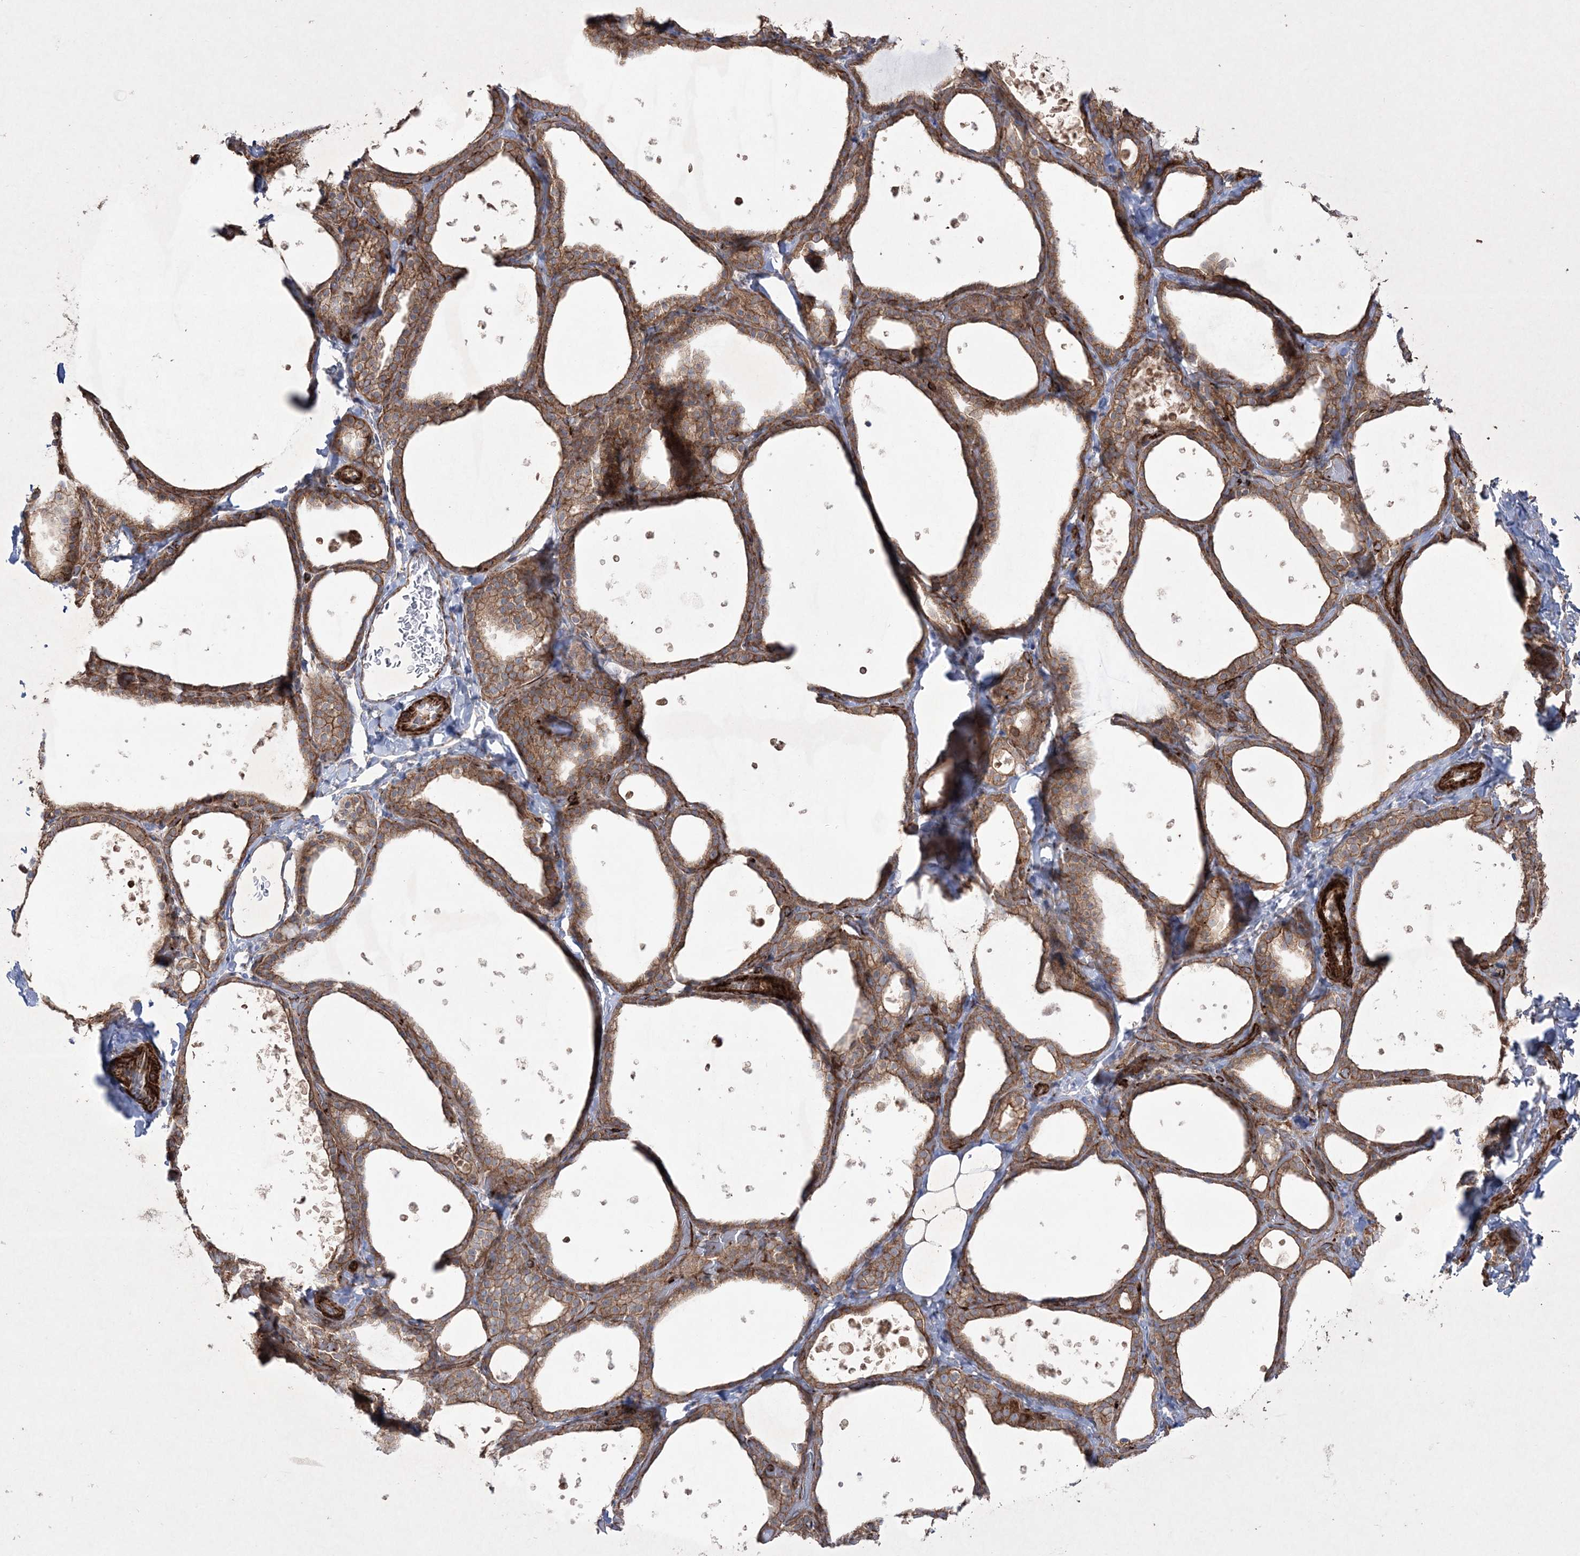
{"staining": {"intensity": "strong", "quantity": ">75%", "location": "cytoplasmic/membranous"}, "tissue": "thyroid gland", "cell_type": "Glandular cells", "image_type": "normal", "snomed": [{"axis": "morphology", "description": "Normal tissue, NOS"}, {"axis": "topography", "description": "Thyroid gland"}], "caption": "The image displays staining of unremarkable thyroid gland, revealing strong cytoplasmic/membranous protein positivity (brown color) within glandular cells.", "gene": "RICTOR", "patient": {"sex": "female", "age": 44}}